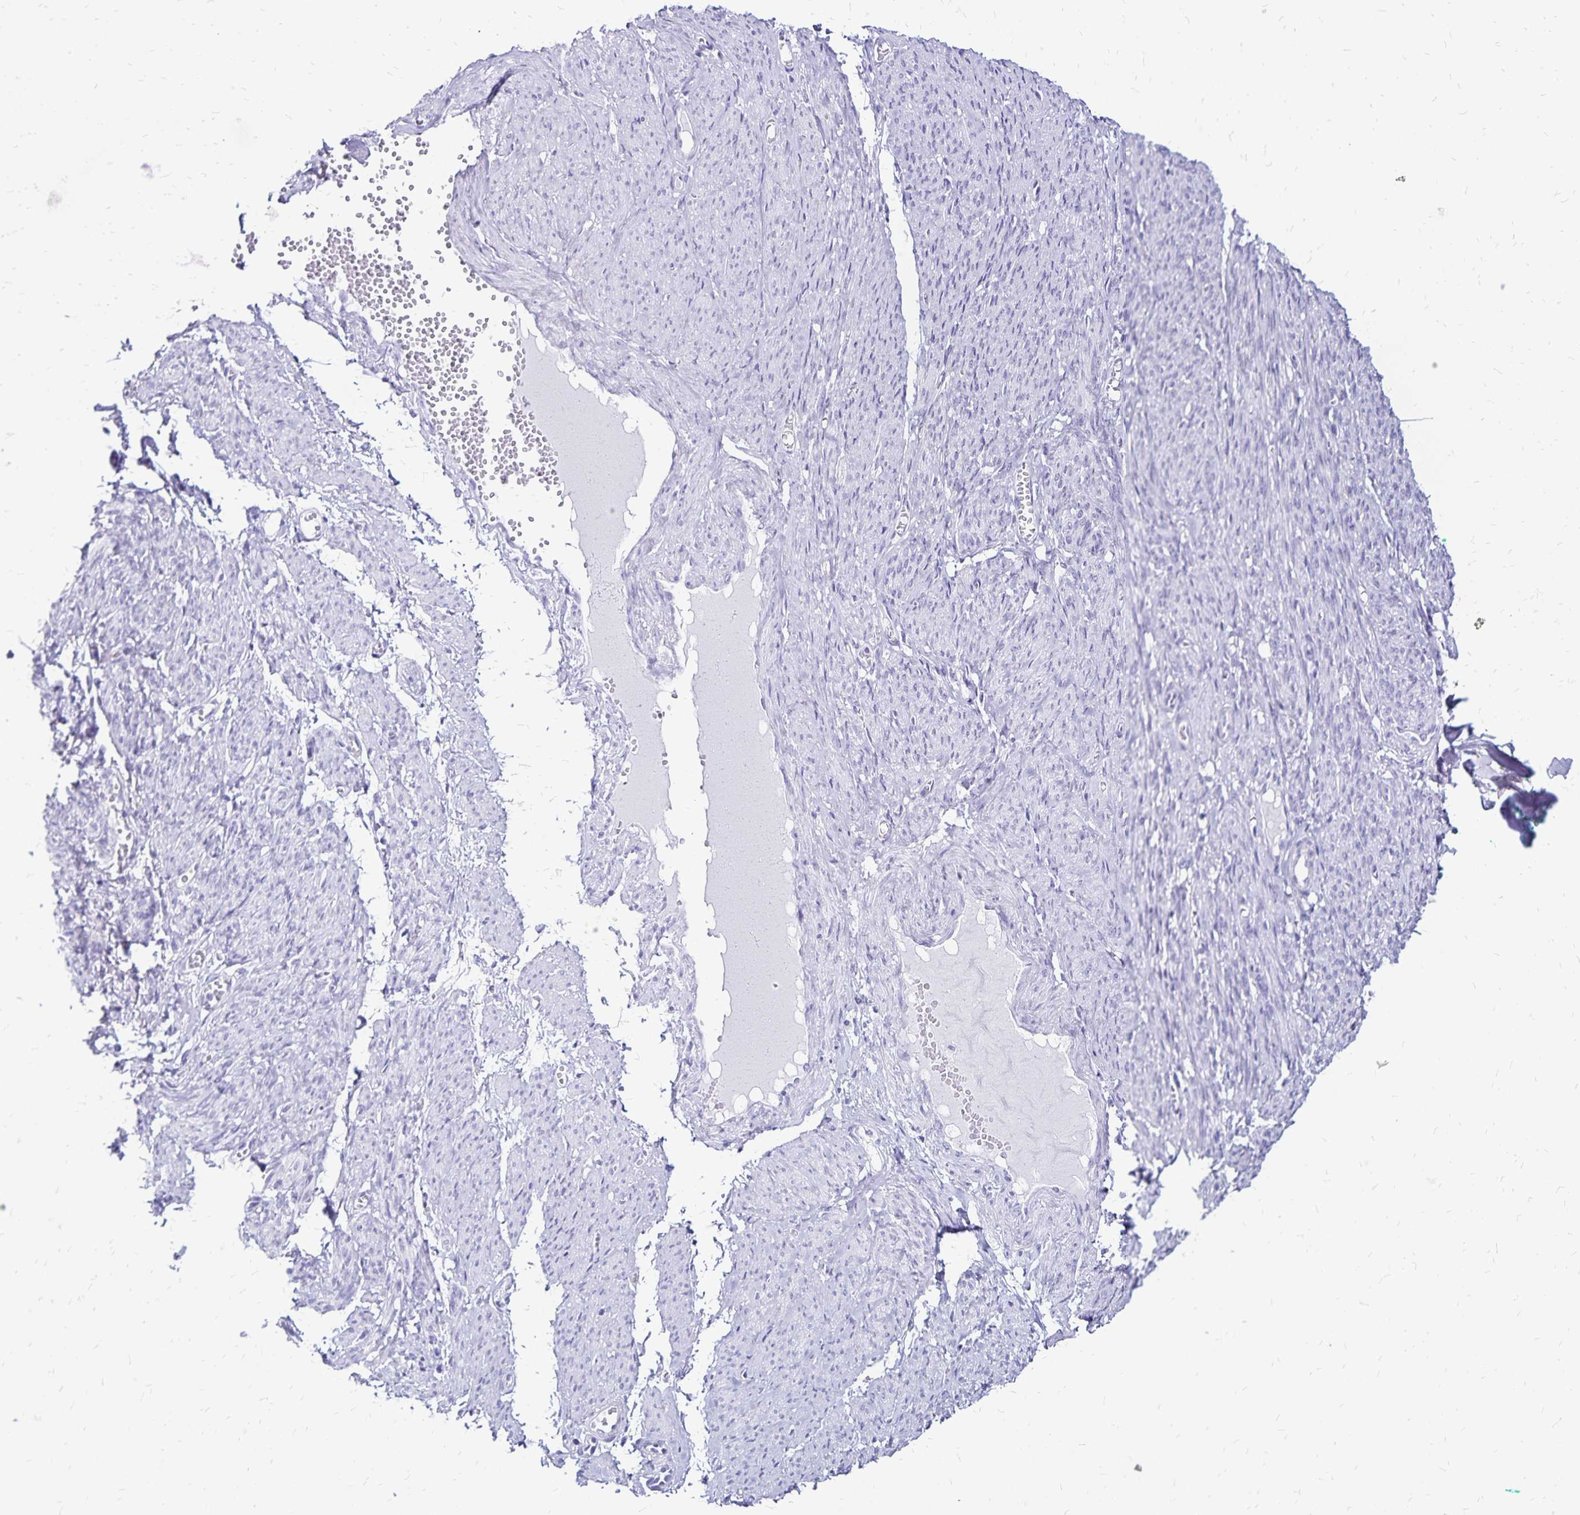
{"staining": {"intensity": "negative", "quantity": "none", "location": "none"}, "tissue": "smooth muscle", "cell_type": "Smooth muscle cells", "image_type": "normal", "snomed": [{"axis": "morphology", "description": "Normal tissue, NOS"}, {"axis": "topography", "description": "Smooth muscle"}], "caption": "A micrograph of smooth muscle stained for a protein displays no brown staining in smooth muscle cells. Nuclei are stained in blue.", "gene": "LIN28B", "patient": {"sex": "female", "age": 65}}